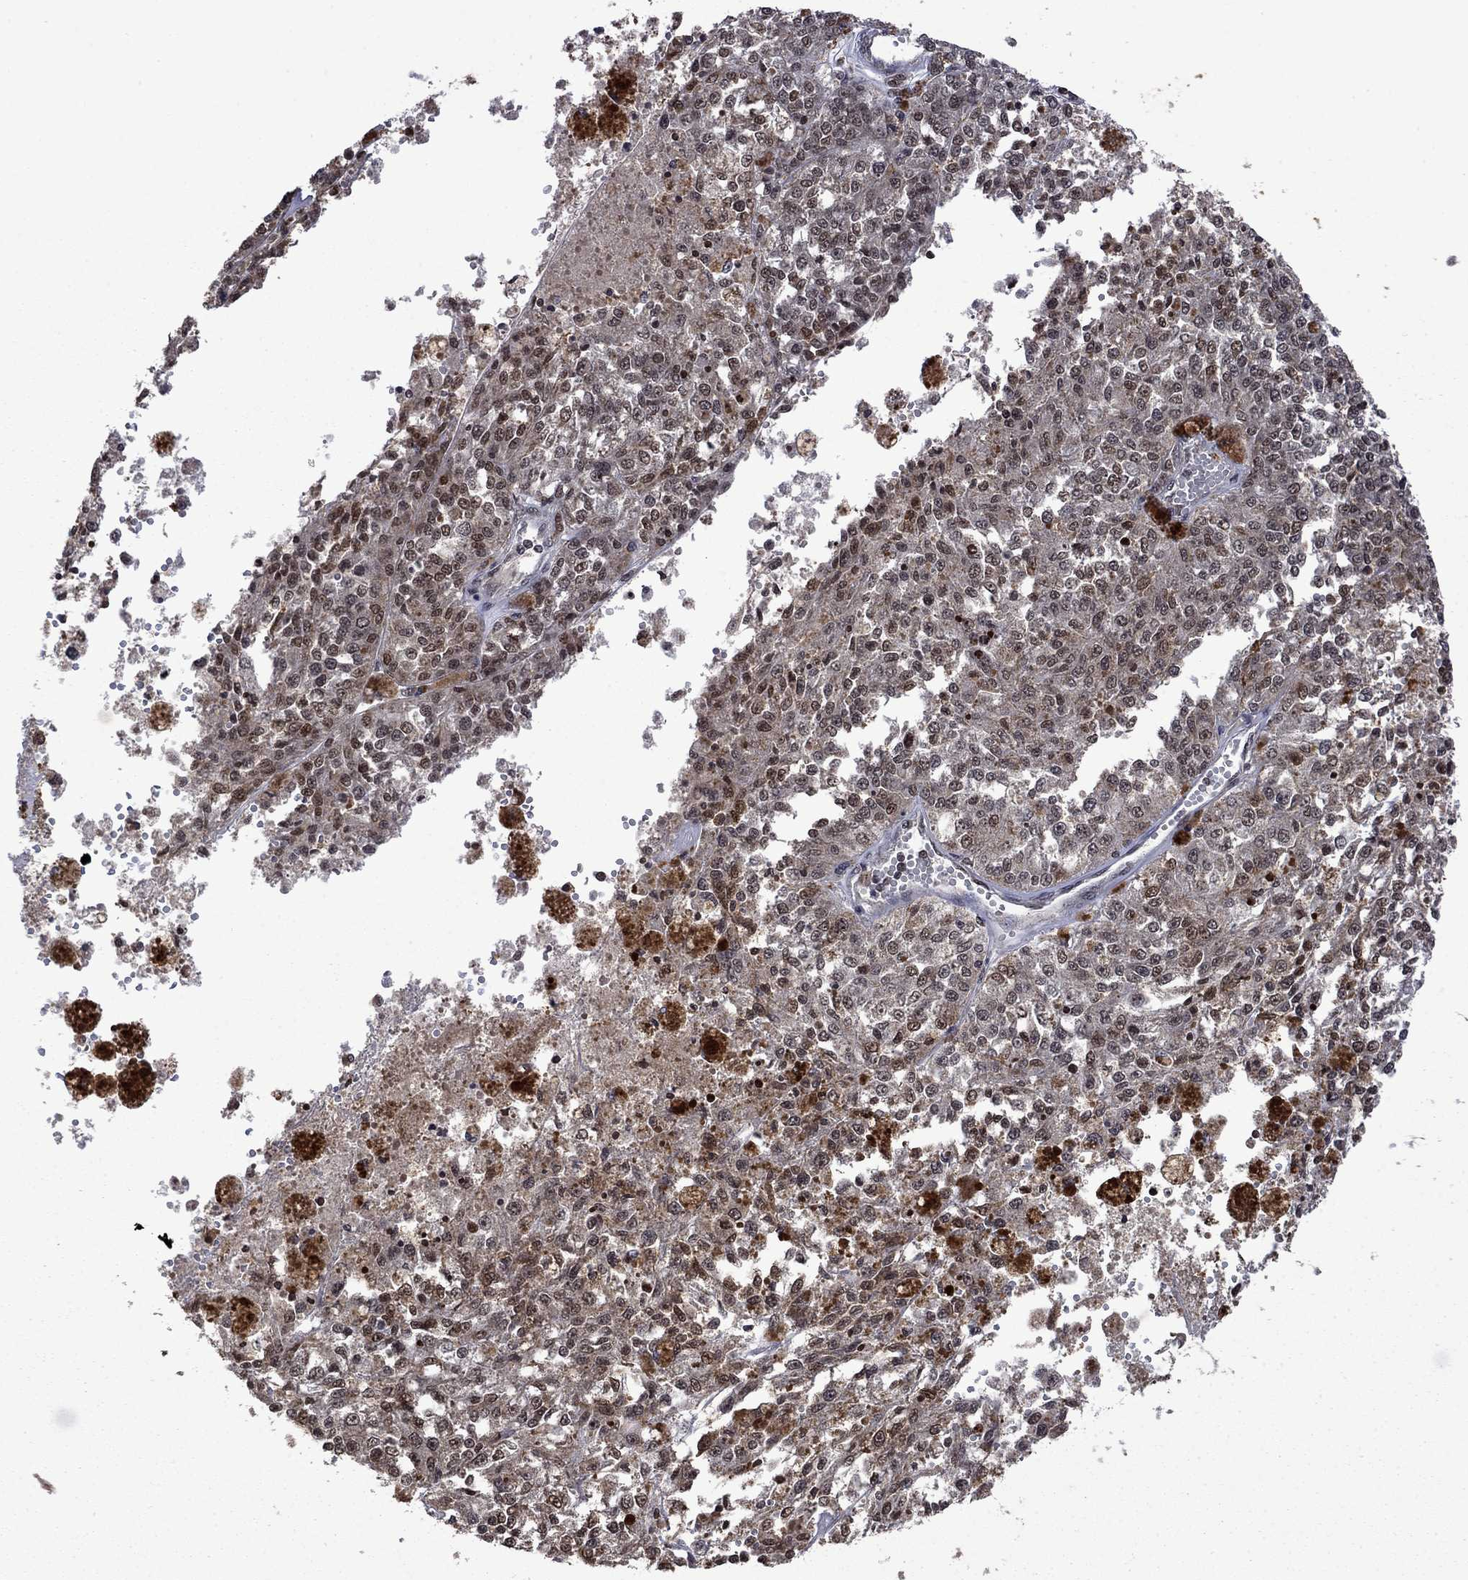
{"staining": {"intensity": "negative", "quantity": "none", "location": "none"}, "tissue": "melanoma", "cell_type": "Tumor cells", "image_type": "cancer", "snomed": [{"axis": "morphology", "description": "Malignant melanoma, Metastatic site"}, {"axis": "topography", "description": "Lymph node"}], "caption": "There is no significant staining in tumor cells of melanoma.", "gene": "FBL", "patient": {"sex": "female", "age": 64}}